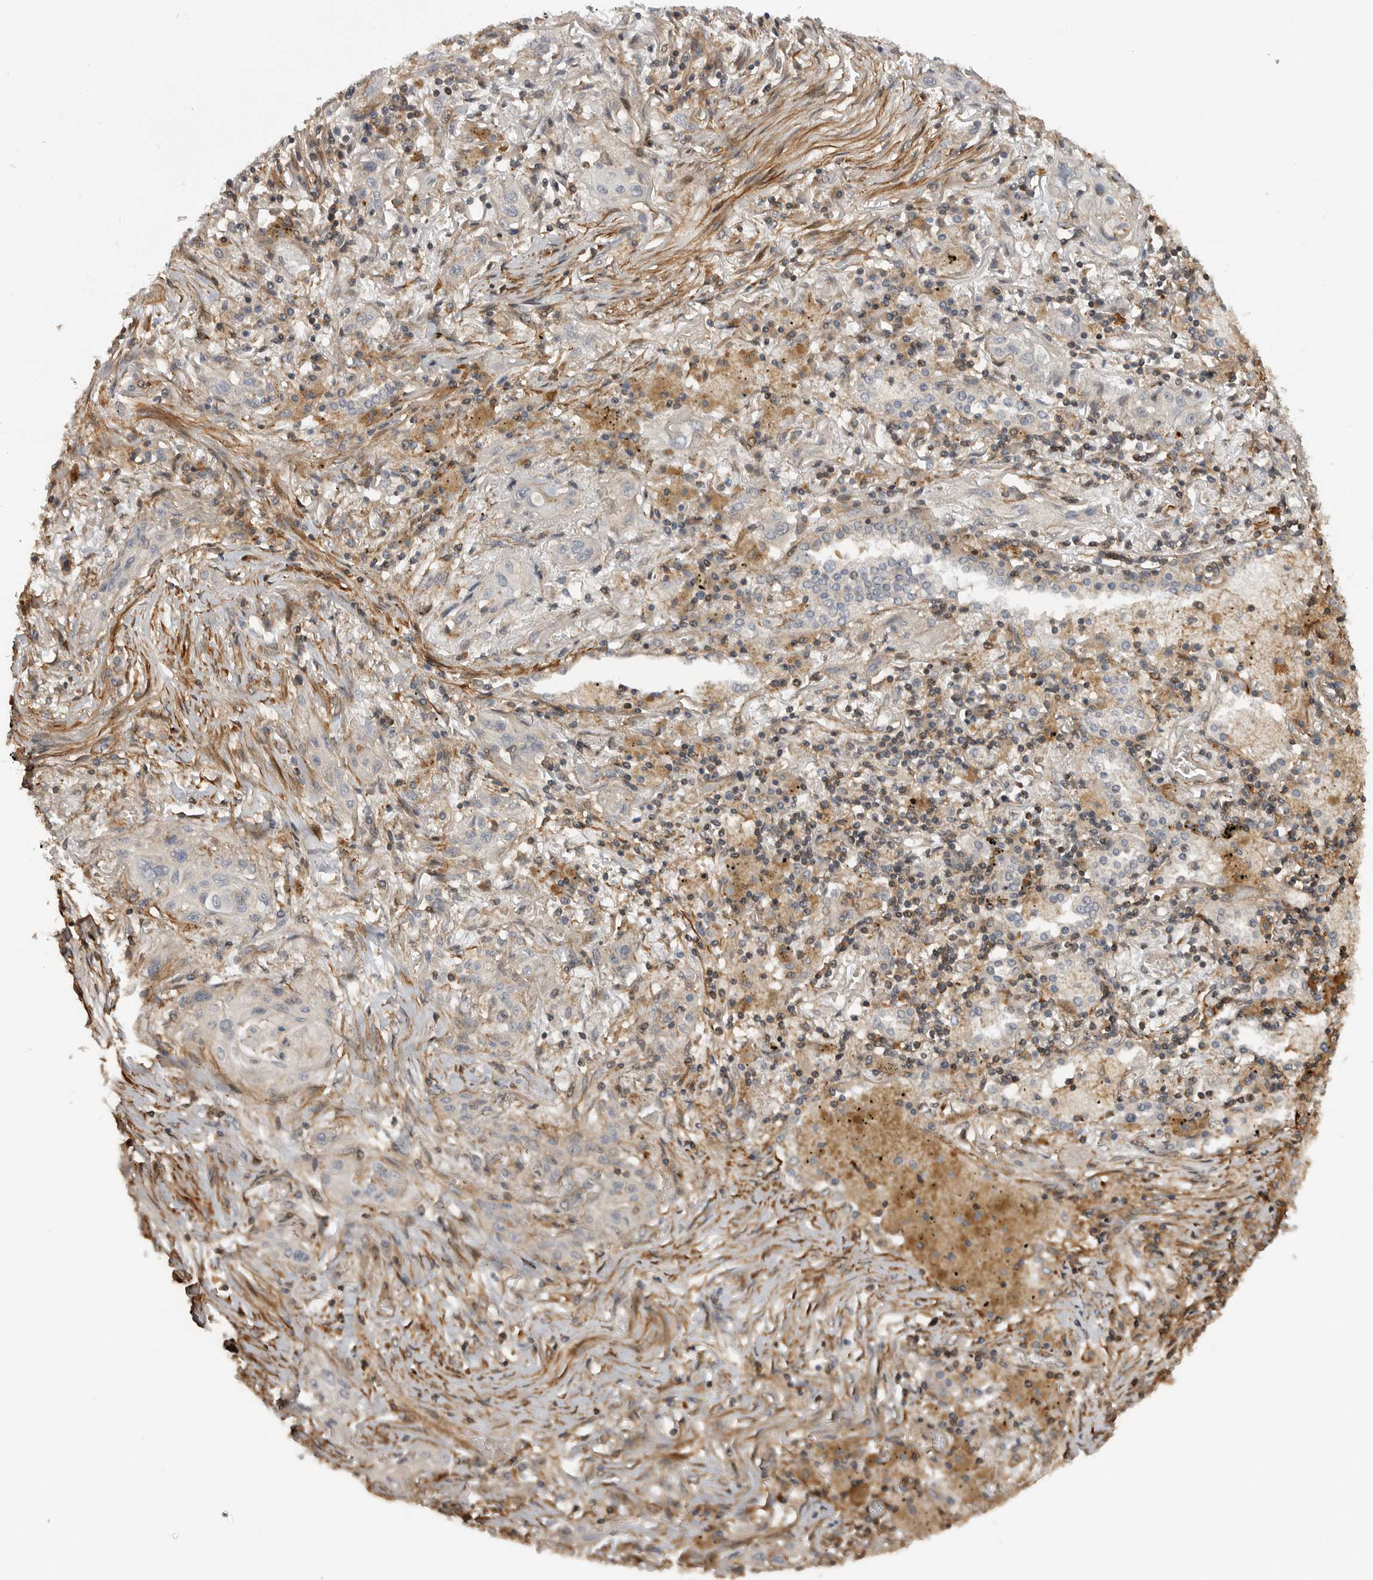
{"staining": {"intensity": "weak", "quantity": "<25%", "location": "cytoplasmic/membranous"}, "tissue": "lung cancer", "cell_type": "Tumor cells", "image_type": "cancer", "snomed": [{"axis": "morphology", "description": "Squamous cell carcinoma, NOS"}, {"axis": "topography", "description": "Lung"}], "caption": "This is an immunohistochemistry micrograph of human squamous cell carcinoma (lung). There is no positivity in tumor cells.", "gene": "TRIM56", "patient": {"sex": "female", "age": 47}}